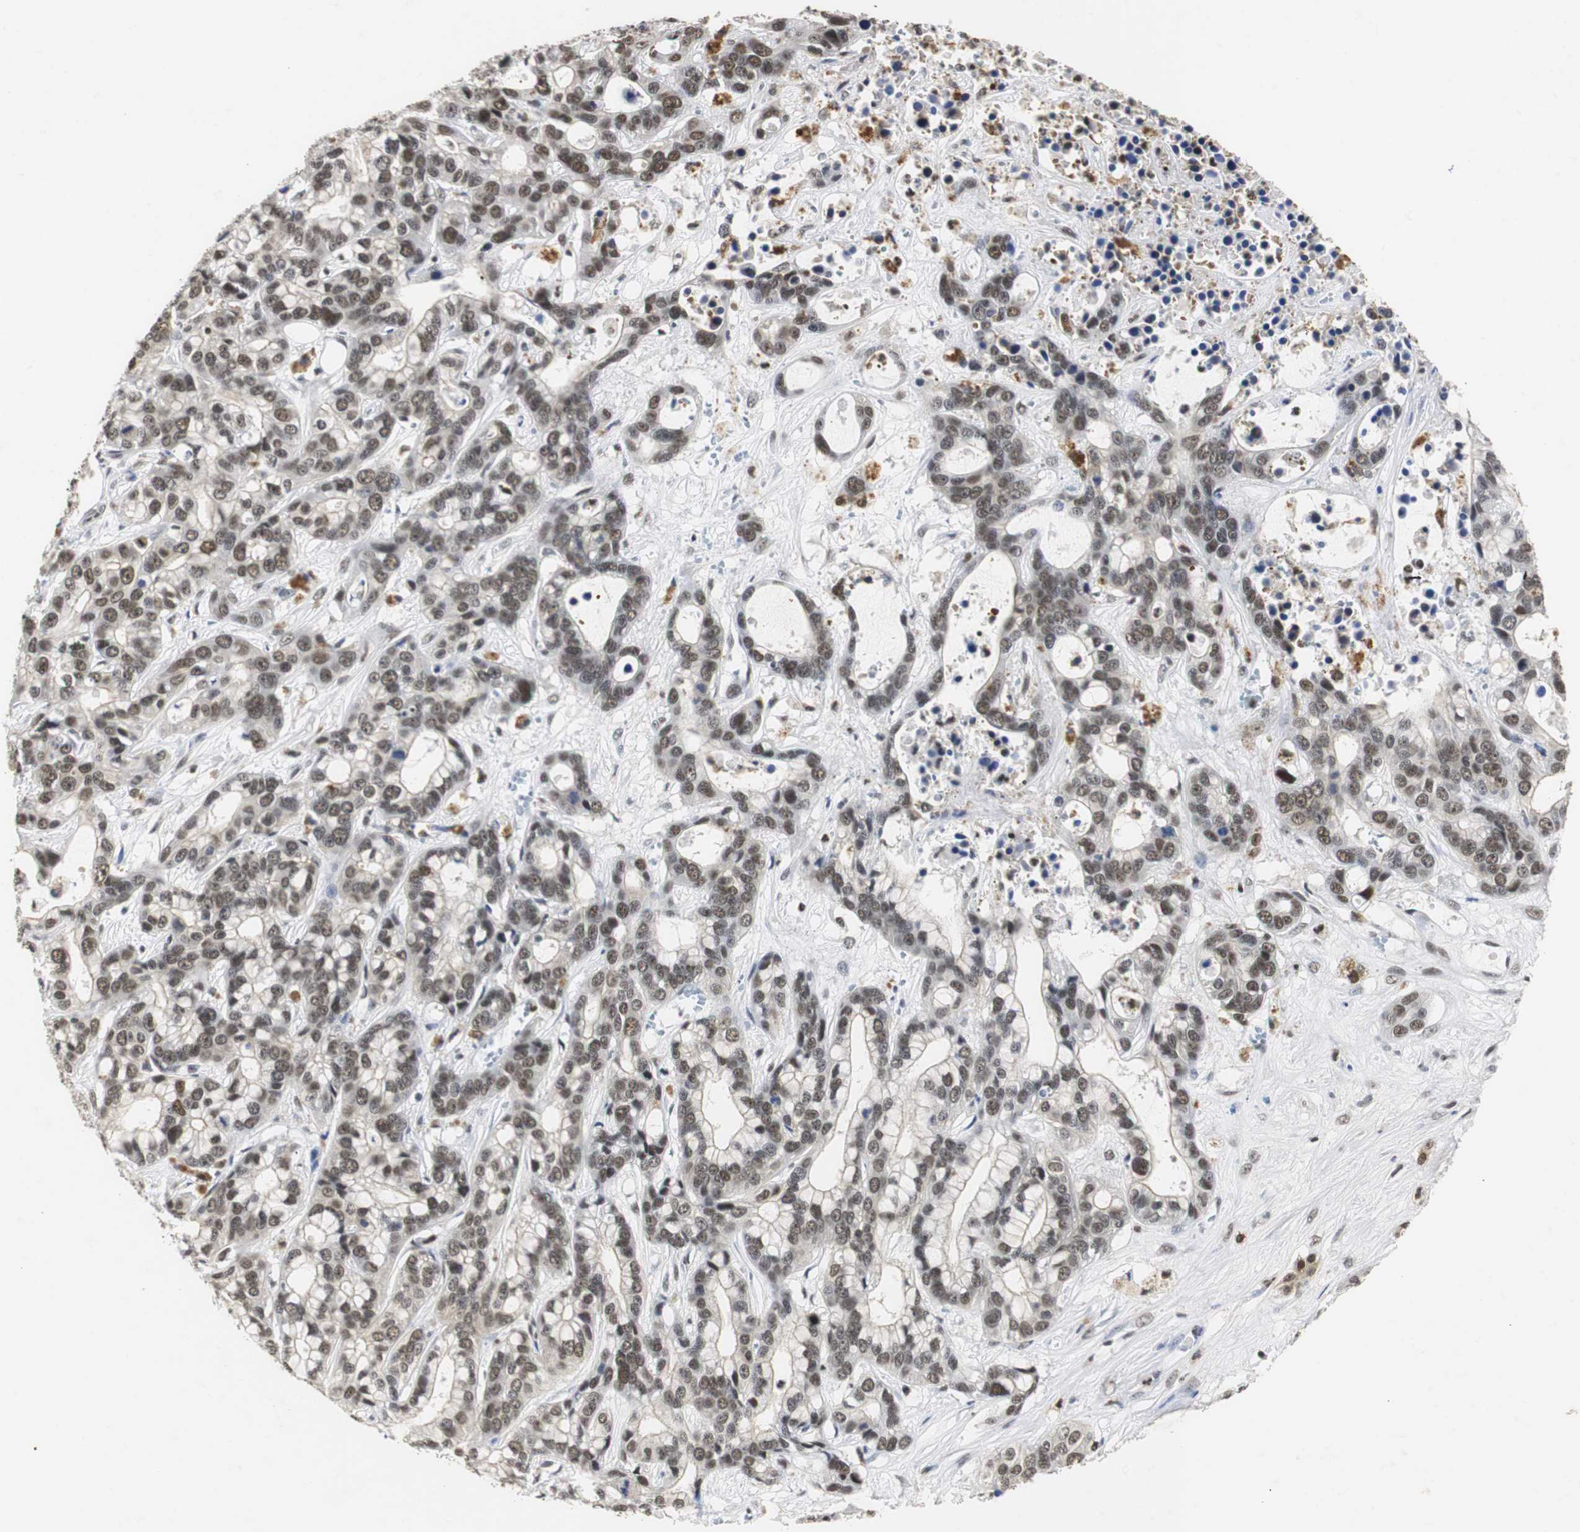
{"staining": {"intensity": "moderate", "quantity": "25%-75%", "location": "nuclear"}, "tissue": "liver cancer", "cell_type": "Tumor cells", "image_type": "cancer", "snomed": [{"axis": "morphology", "description": "Cholangiocarcinoma"}, {"axis": "topography", "description": "Liver"}], "caption": "Immunohistochemistry of human liver cancer (cholangiocarcinoma) shows medium levels of moderate nuclear expression in approximately 25%-75% of tumor cells.", "gene": "ZFC3H1", "patient": {"sex": "female", "age": 65}}